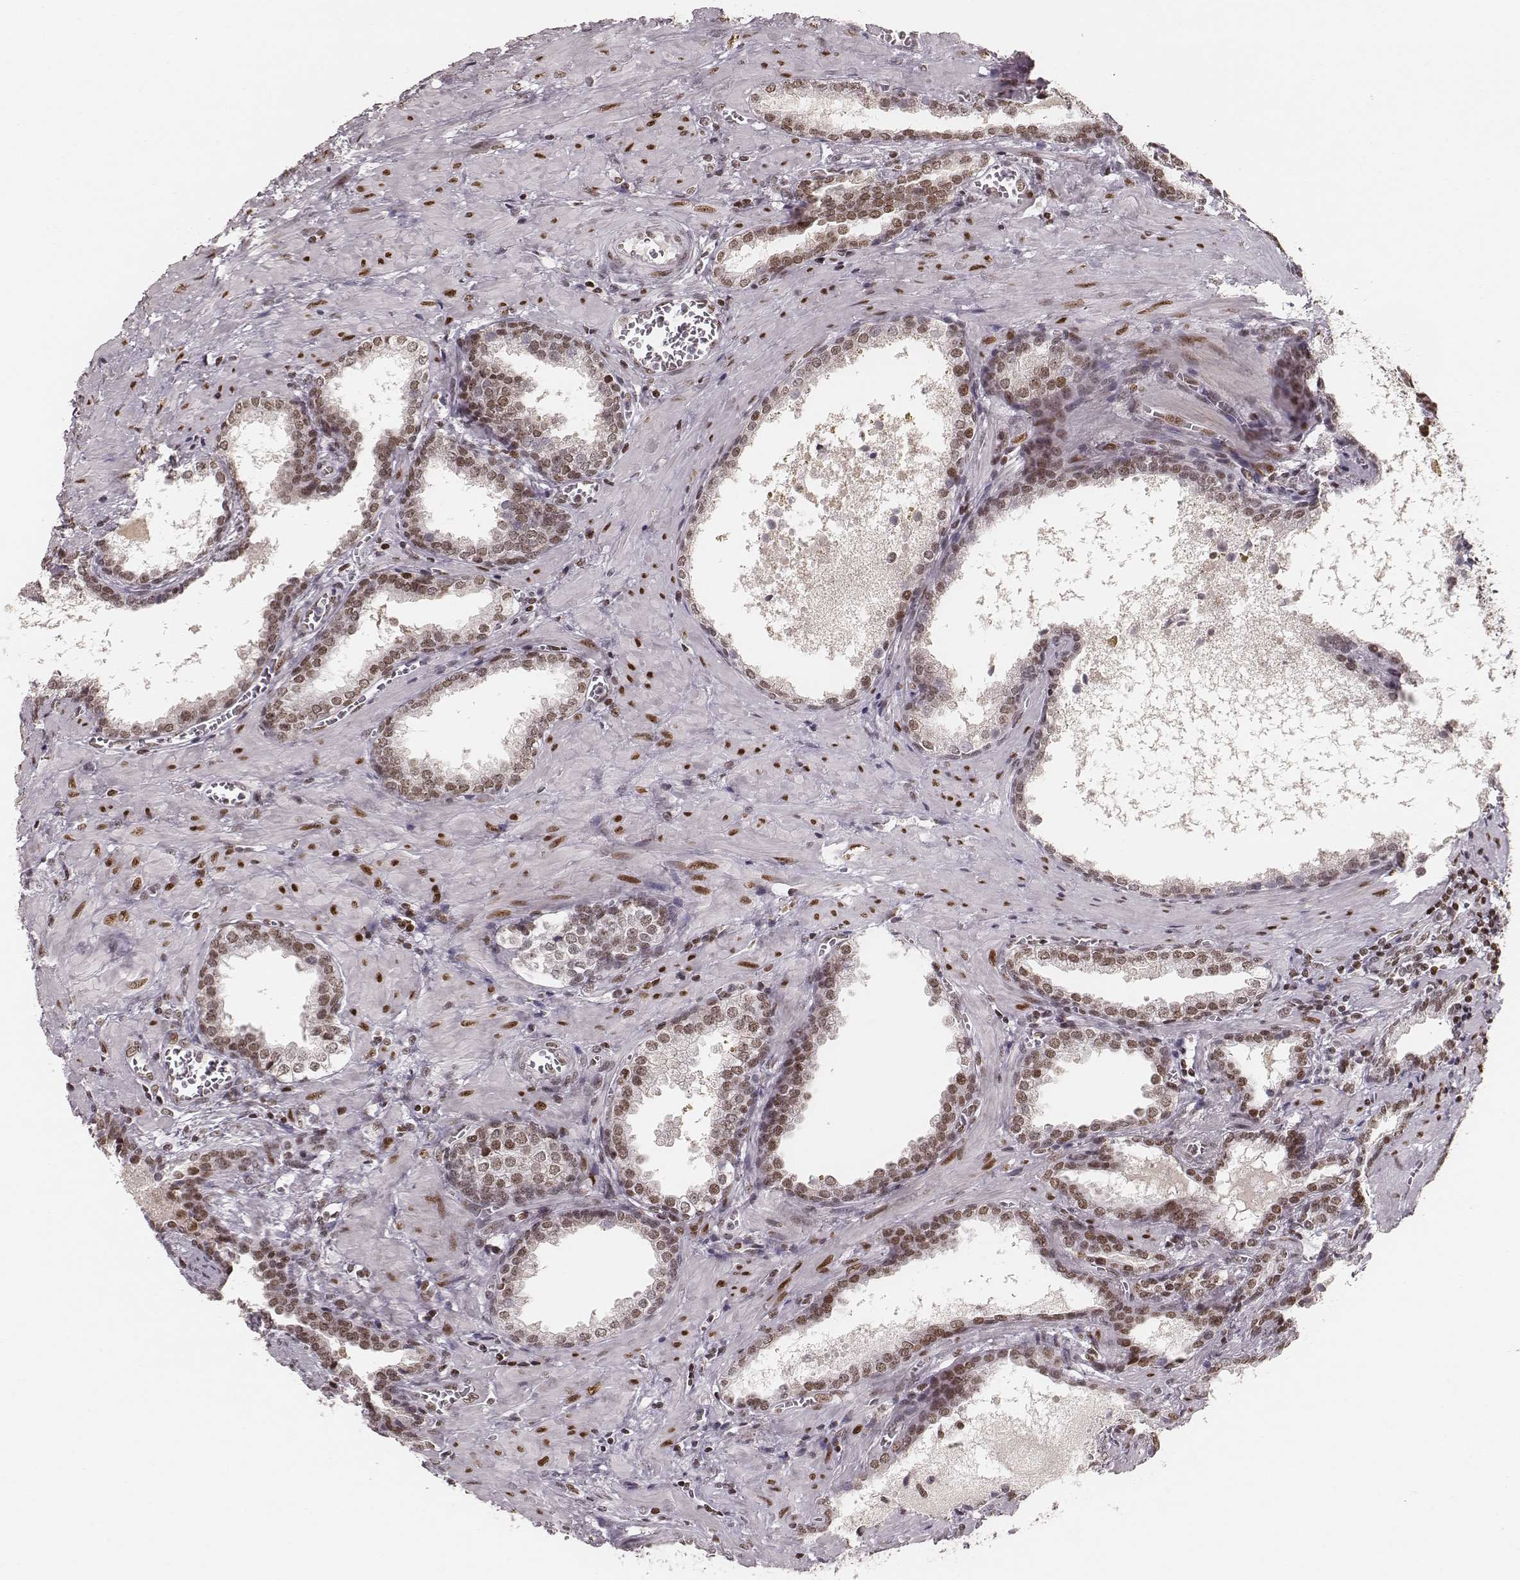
{"staining": {"intensity": "moderate", "quantity": ">75%", "location": "nuclear"}, "tissue": "prostate cancer", "cell_type": "Tumor cells", "image_type": "cancer", "snomed": [{"axis": "morphology", "description": "Adenocarcinoma, NOS"}, {"axis": "topography", "description": "Prostate and seminal vesicle, NOS"}], "caption": "Human prostate cancer stained with a protein marker reveals moderate staining in tumor cells.", "gene": "PARP1", "patient": {"sex": "male", "age": 63}}